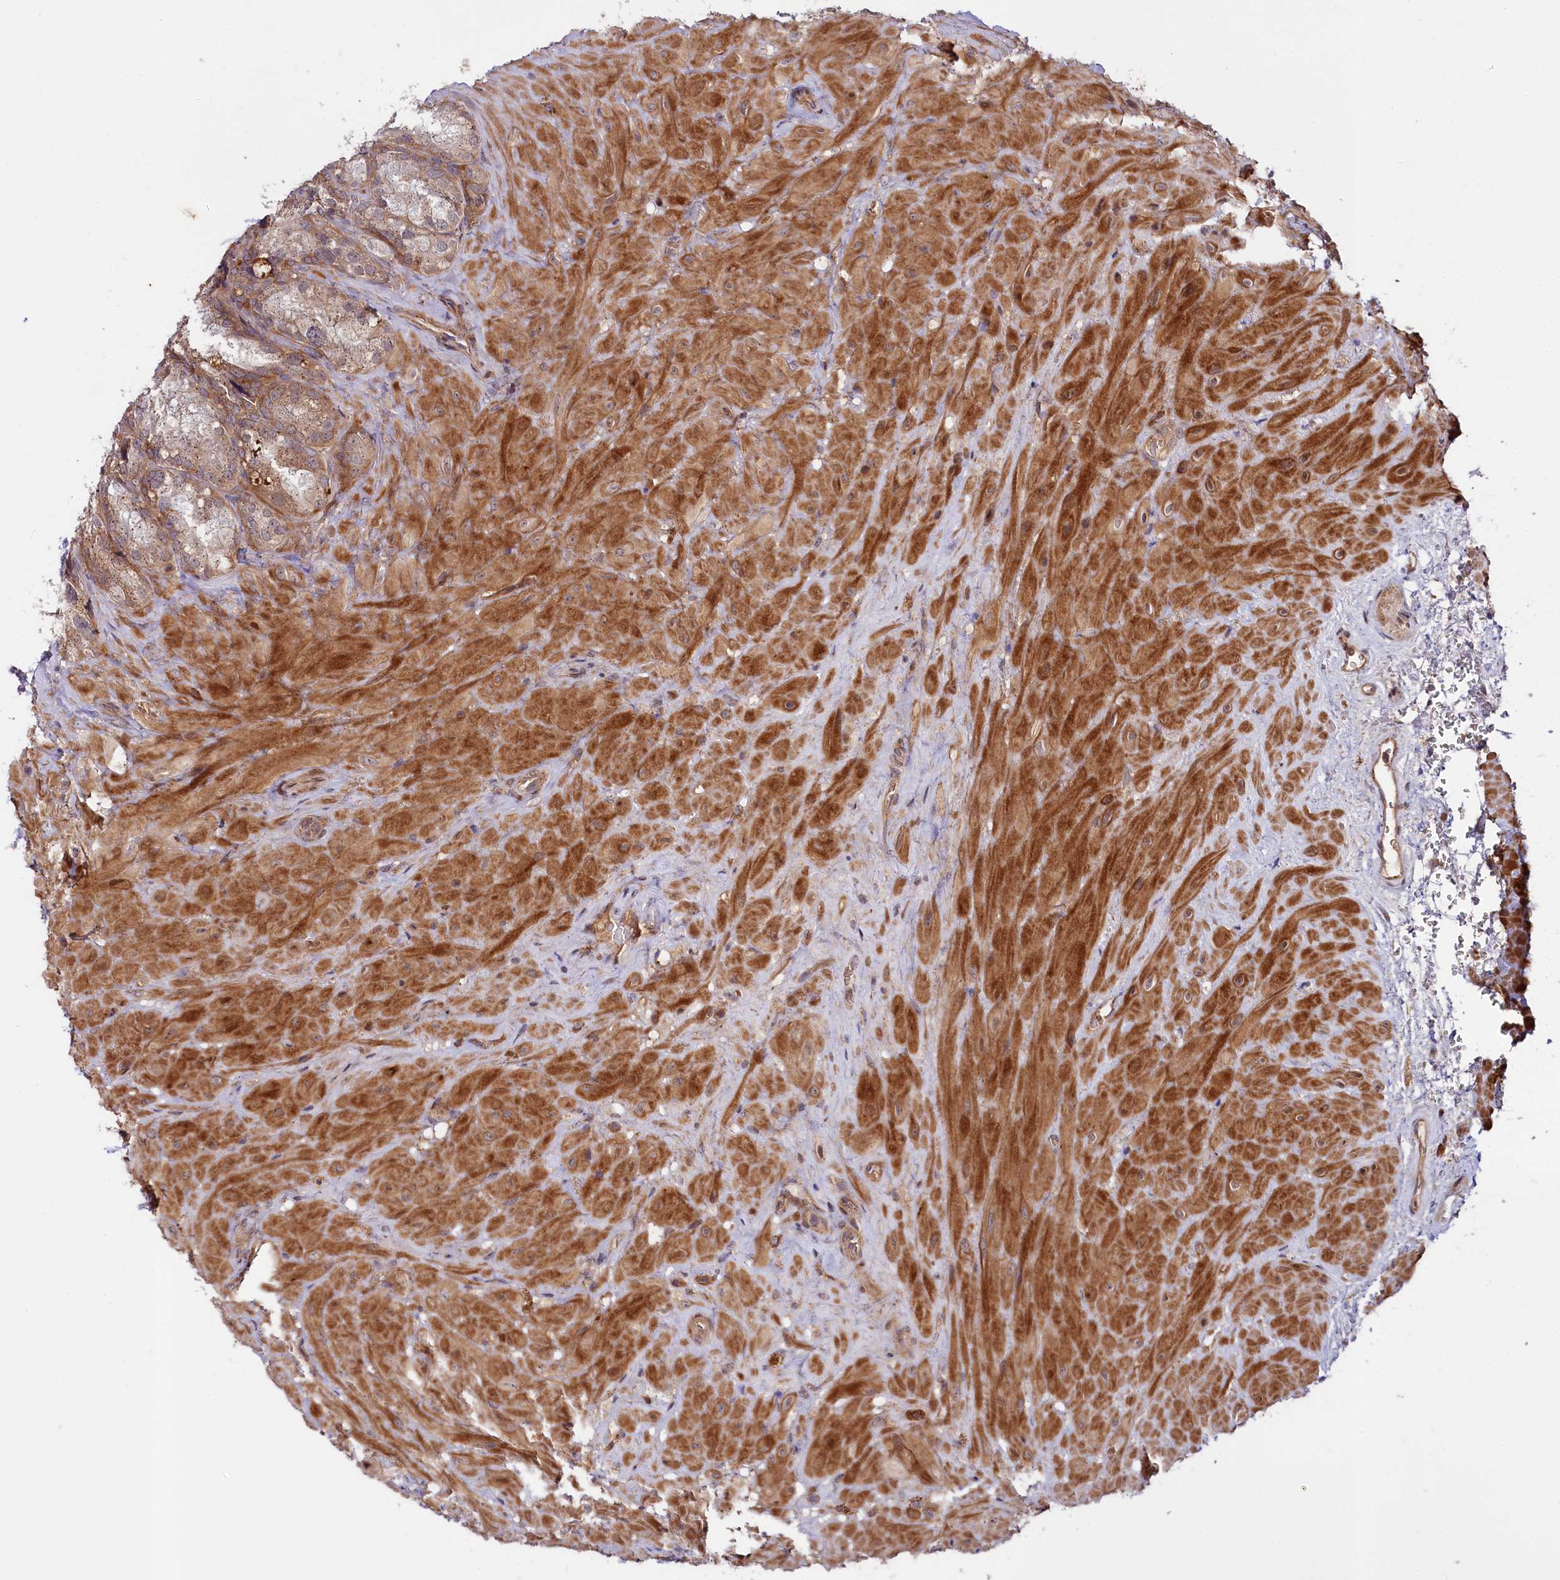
{"staining": {"intensity": "moderate", "quantity": ">75%", "location": "cytoplasmic/membranous"}, "tissue": "seminal vesicle", "cell_type": "Glandular cells", "image_type": "normal", "snomed": [{"axis": "morphology", "description": "Normal tissue, NOS"}, {"axis": "topography", "description": "Seminal veicle"}], "caption": "Normal seminal vesicle was stained to show a protein in brown. There is medium levels of moderate cytoplasmic/membranous positivity in about >75% of glandular cells.", "gene": "NEDD1", "patient": {"sex": "male", "age": 62}}